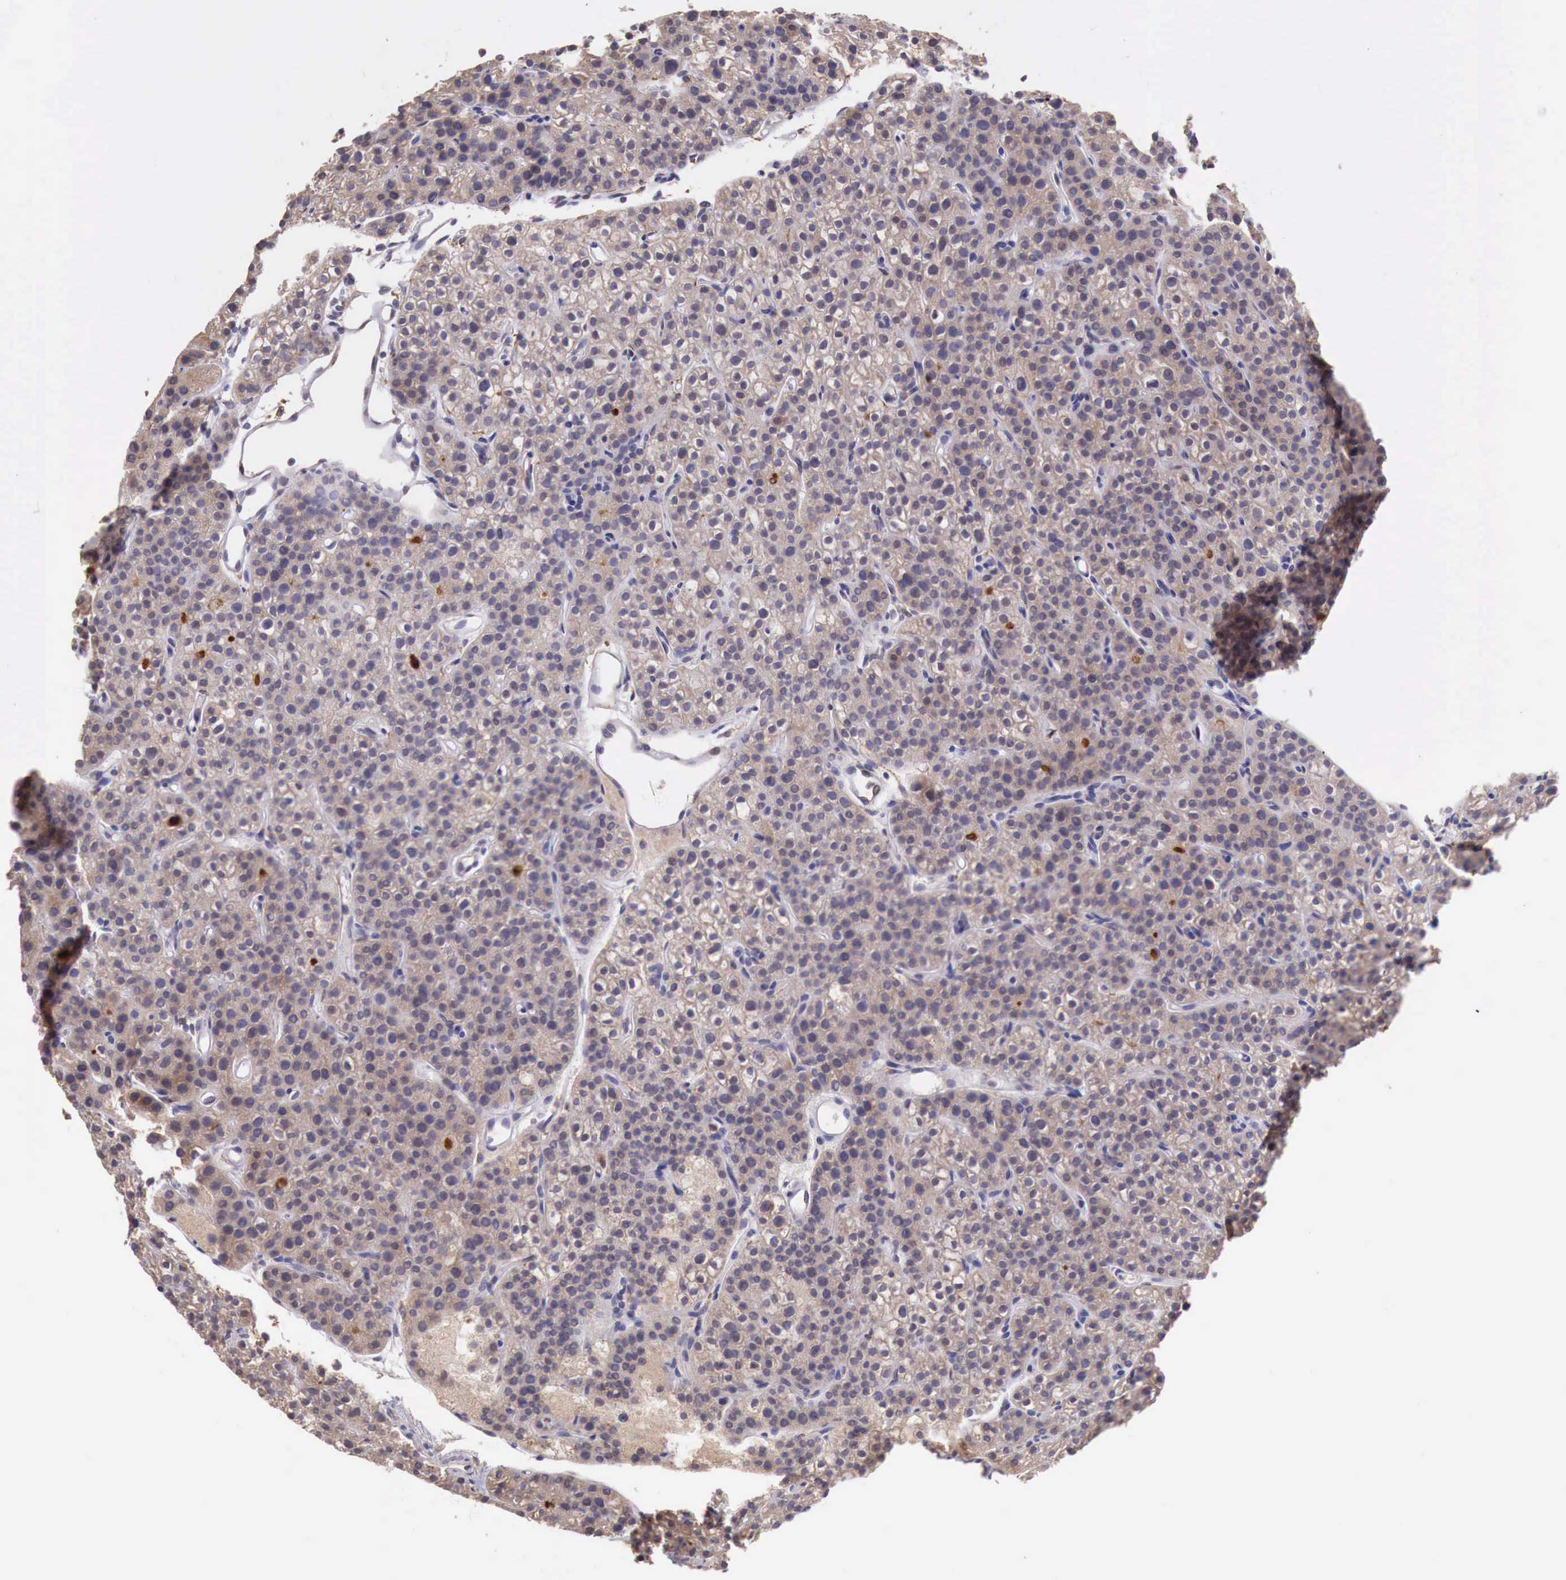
{"staining": {"intensity": "moderate", "quantity": ">75%", "location": "cytoplasmic/membranous"}, "tissue": "parathyroid gland", "cell_type": "Glandular cells", "image_type": "normal", "snomed": [{"axis": "morphology", "description": "Normal tissue, NOS"}, {"axis": "topography", "description": "Parathyroid gland"}], "caption": "Immunohistochemistry (DAB) staining of normal parathyroid gland displays moderate cytoplasmic/membranous protein staining in approximately >75% of glandular cells.", "gene": "CHRDL1", "patient": {"sex": "male", "age": 71}}